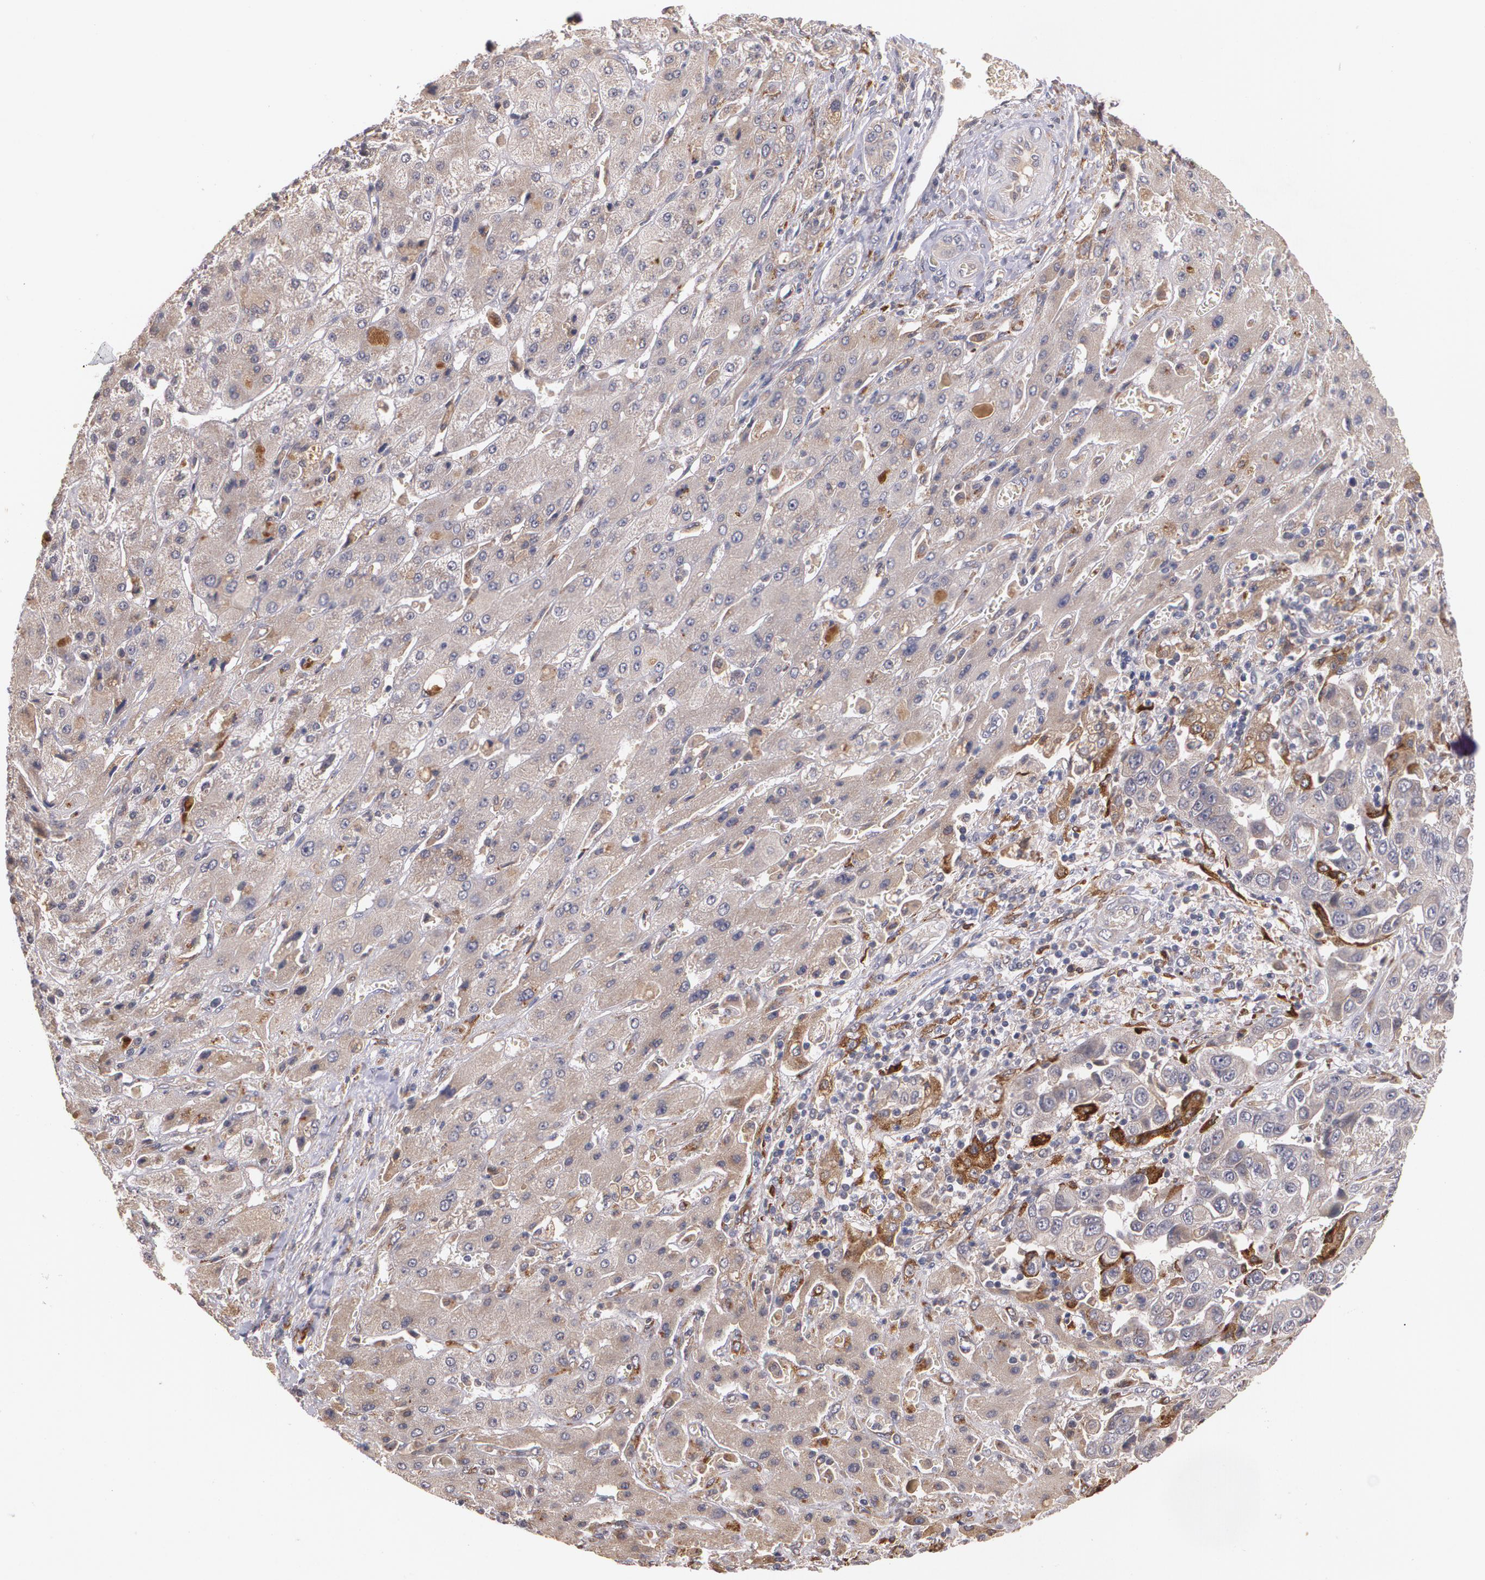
{"staining": {"intensity": "weak", "quantity": "25%-75%", "location": "cytoplasmic/membranous"}, "tissue": "liver cancer", "cell_type": "Tumor cells", "image_type": "cancer", "snomed": [{"axis": "morphology", "description": "Cholangiocarcinoma"}, {"axis": "topography", "description": "Liver"}], "caption": "This image displays IHC staining of human liver cholangiocarcinoma, with low weak cytoplasmic/membranous positivity in about 25%-75% of tumor cells.", "gene": "IFNGR2", "patient": {"sex": "female", "age": 52}}